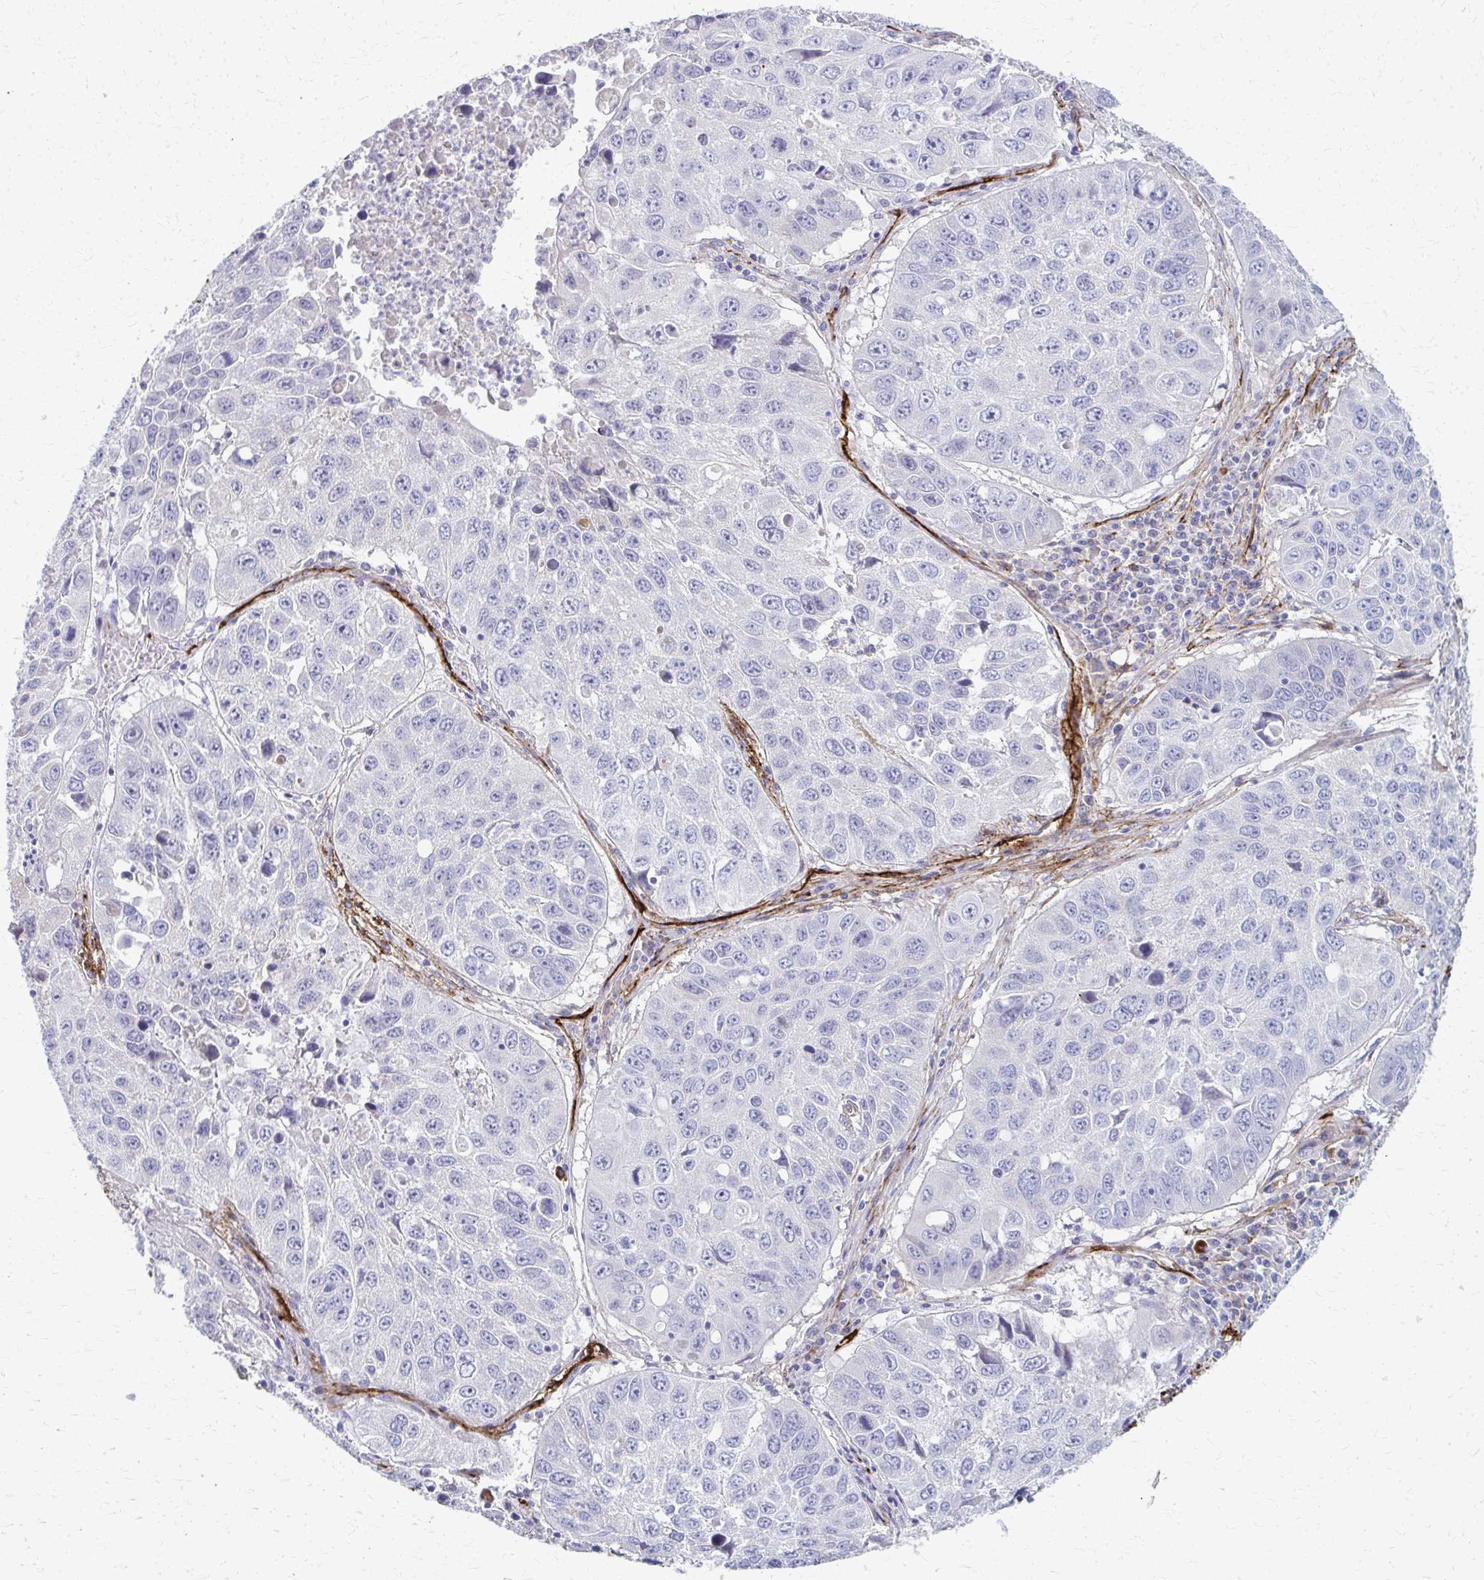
{"staining": {"intensity": "negative", "quantity": "none", "location": "none"}, "tissue": "lung cancer", "cell_type": "Tumor cells", "image_type": "cancer", "snomed": [{"axis": "morphology", "description": "Squamous cell carcinoma, NOS"}, {"axis": "topography", "description": "Lung"}], "caption": "Protein analysis of lung cancer reveals no significant expression in tumor cells. (DAB (3,3'-diaminobenzidine) IHC, high magnification).", "gene": "ADIPOQ", "patient": {"sex": "female", "age": 61}}